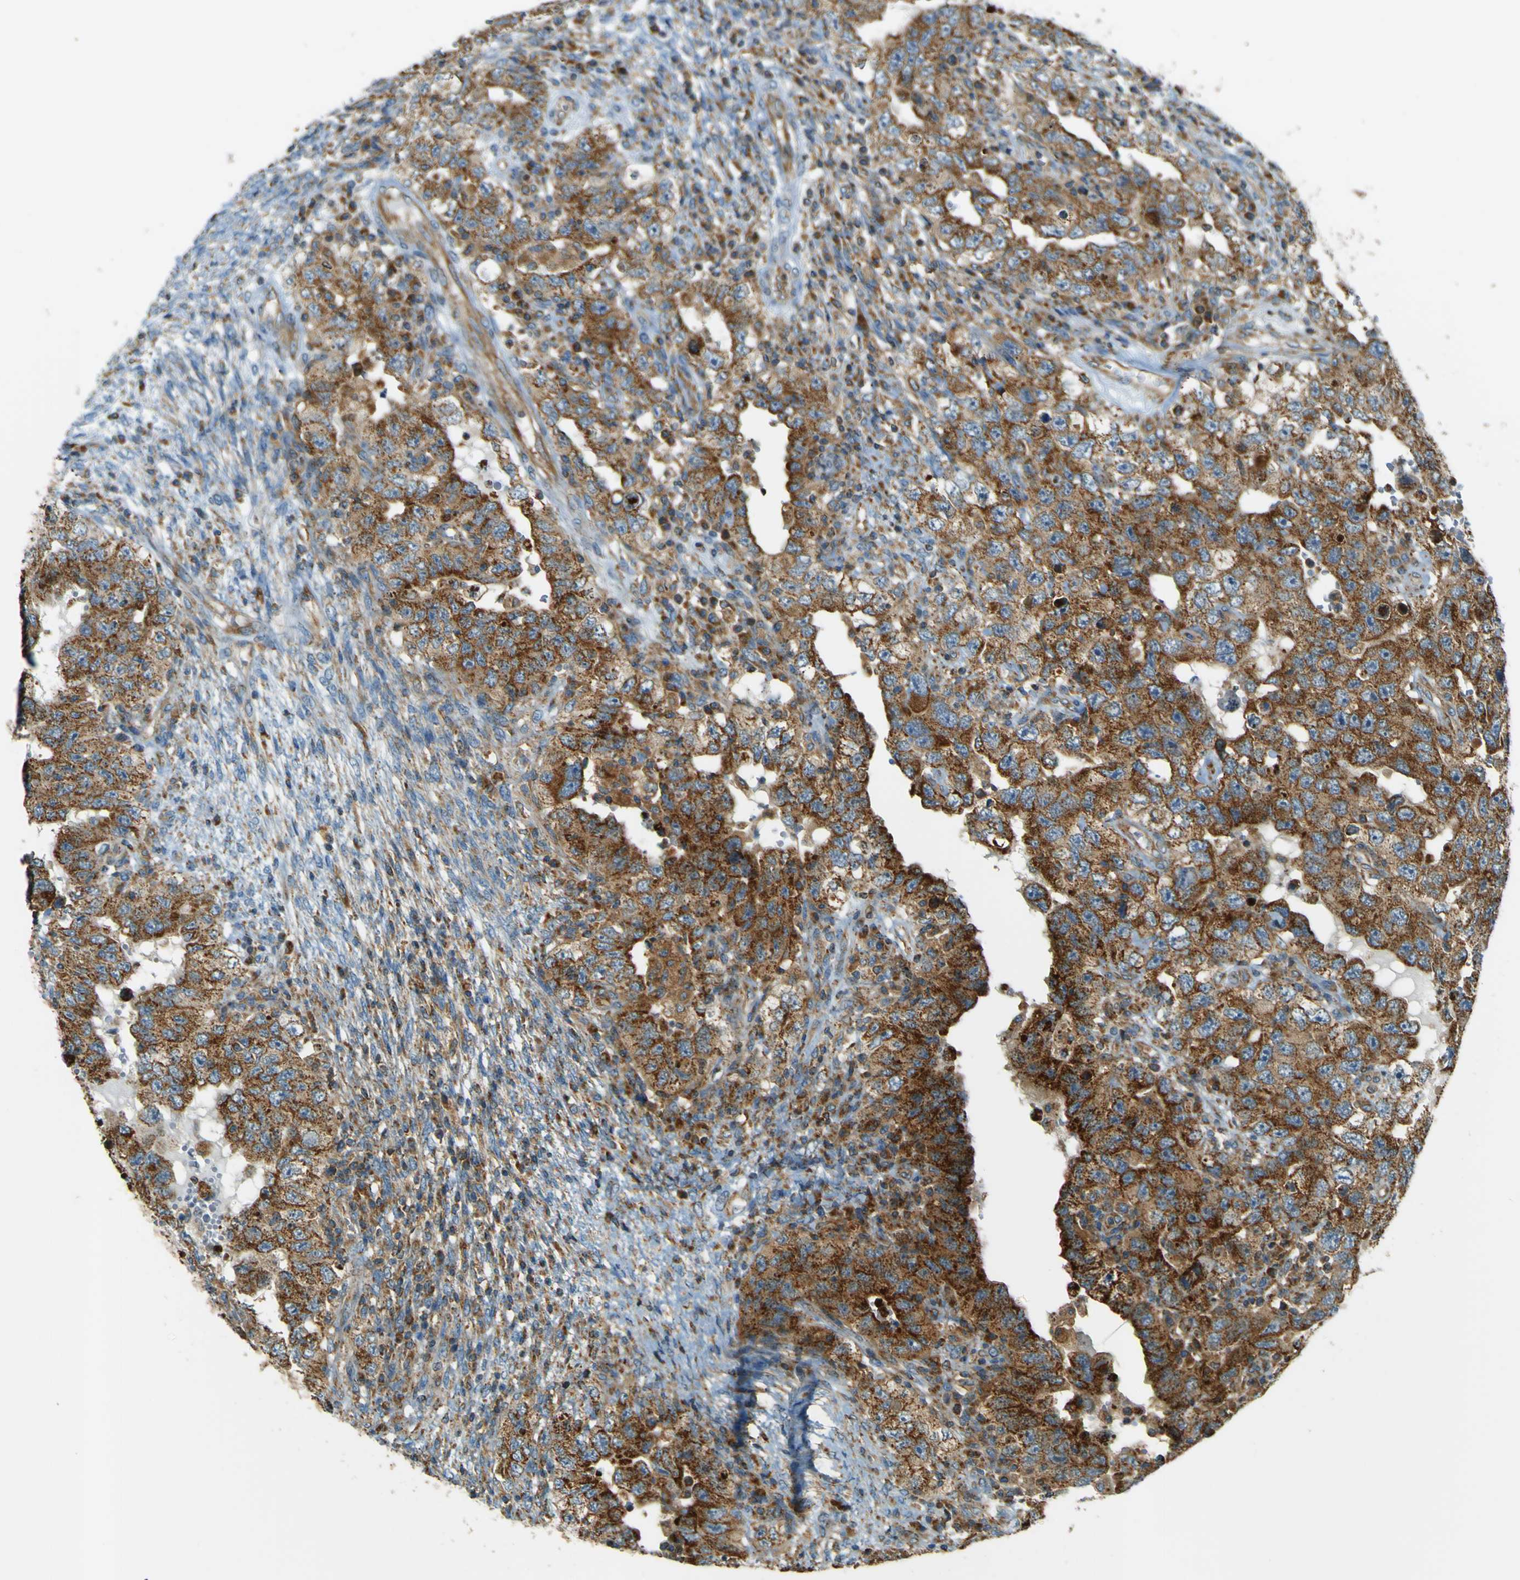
{"staining": {"intensity": "strong", "quantity": ">75%", "location": "cytoplasmic/membranous"}, "tissue": "testis cancer", "cell_type": "Tumor cells", "image_type": "cancer", "snomed": [{"axis": "morphology", "description": "Carcinoma, Embryonal, NOS"}, {"axis": "topography", "description": "Testis"}], "caption": "Strong cytoplasmic/membranous expression is identified in approximately >75% of tumor cells in embryonal carcinoma (testis). (DAB (3,3'-diaminobenzidine) IHC with brightfield microscopy, high magnification).", "gene": "DNAJC5", "patient": {"sex": "male", "age": 26}}